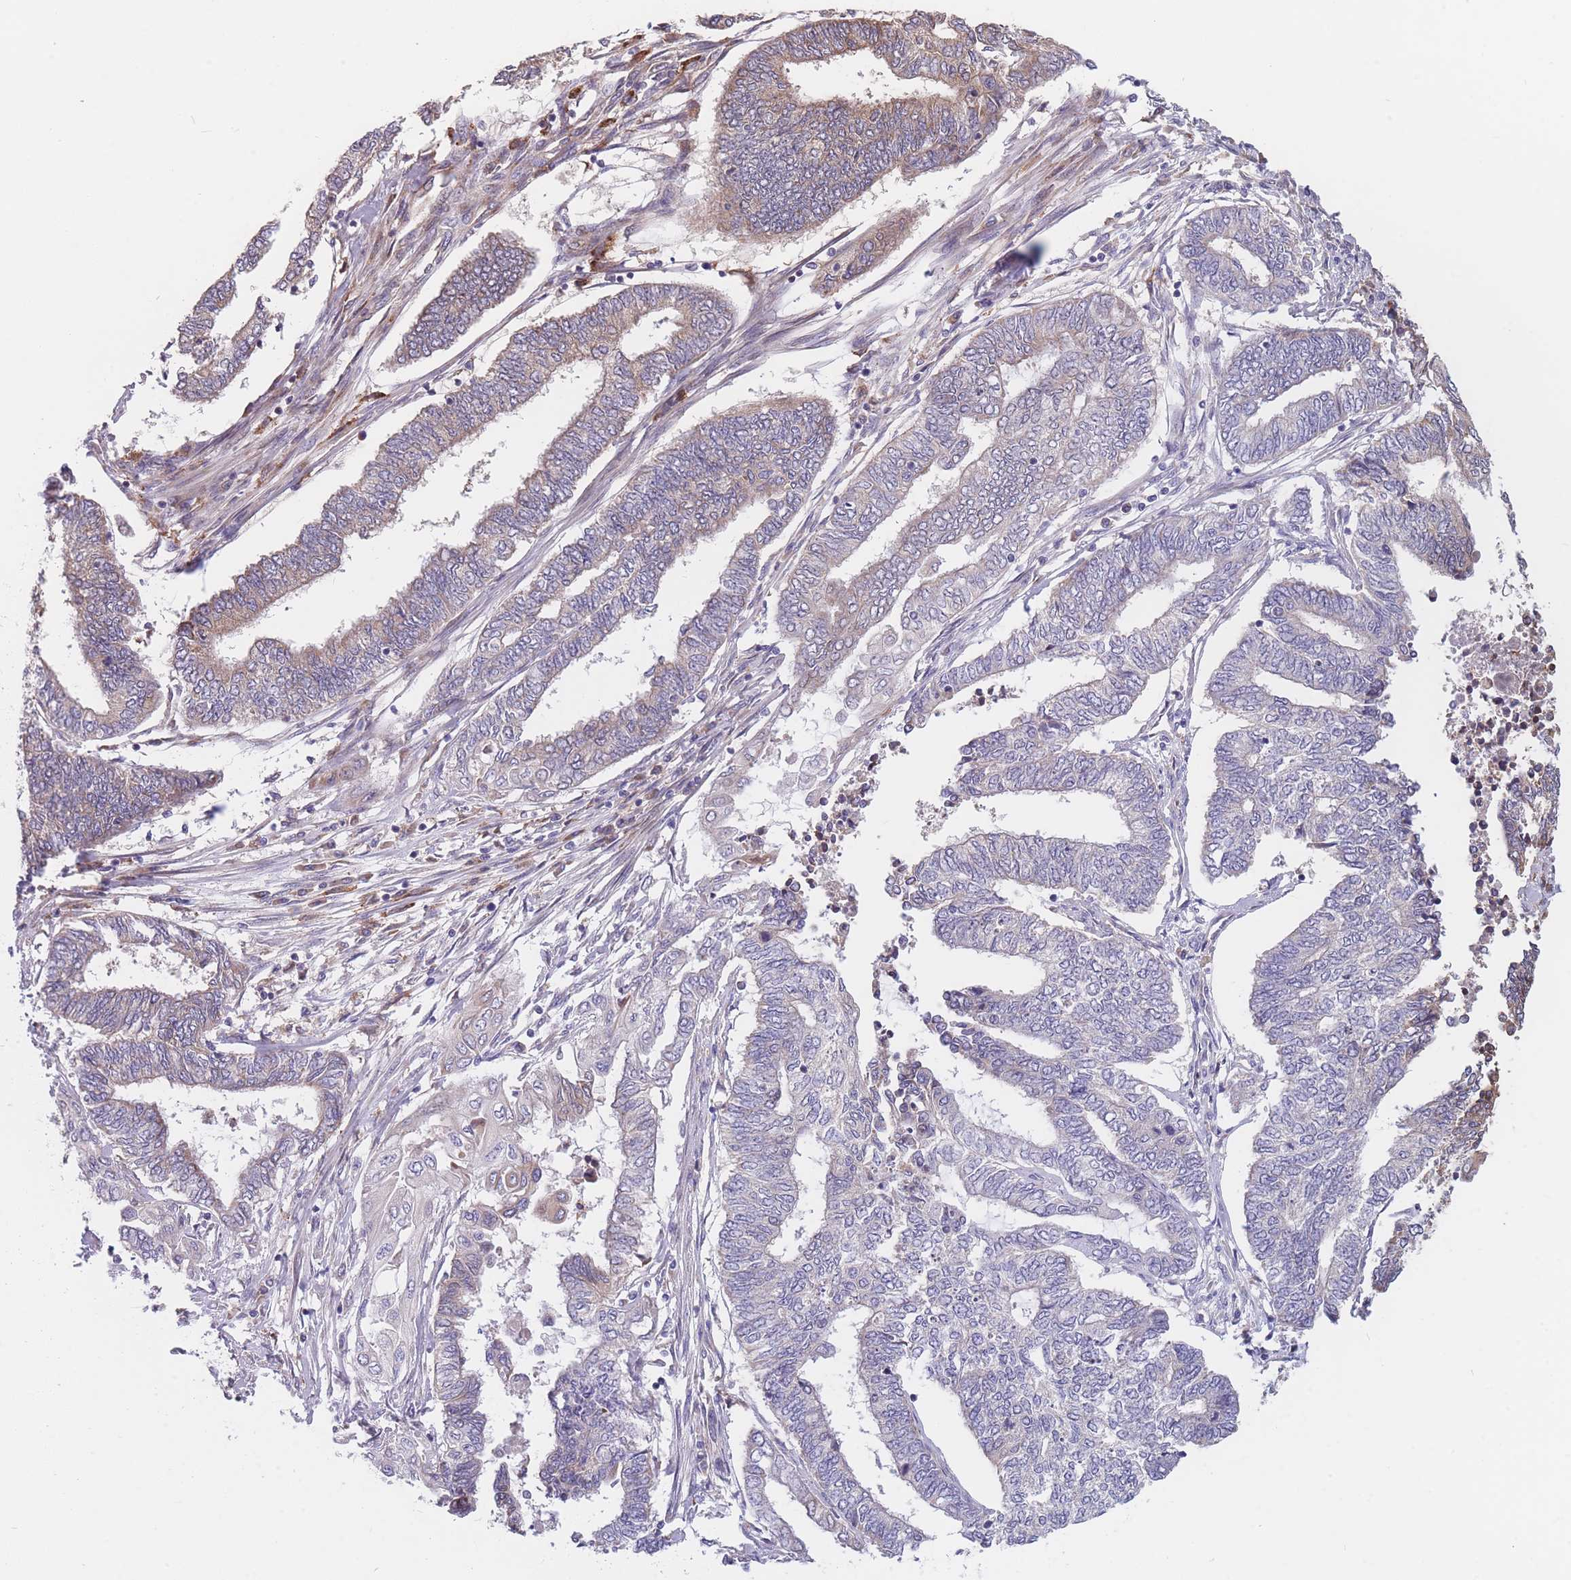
{"staining": {"intensity": "weak", "quantity": "<25%", "location": "cytoplasmic/membranous"}, "tissue": "endometrial cancer", "cell_type": "Tumor cells", "image_type": "cancer", "snomed": [{"axis": "morphology", "description": "Adenocarcinoma, NOS"}, {"axis": "topography", "description": "Uterus"}, {"axis": "topography", "description": "Endometrium"}], "caption": "There is no significant staining in tumor cells of endometrial cancer (adenocarcinoma).", "gene": "TMEM131L", "patient": {"sex": "female", "age": 70}}